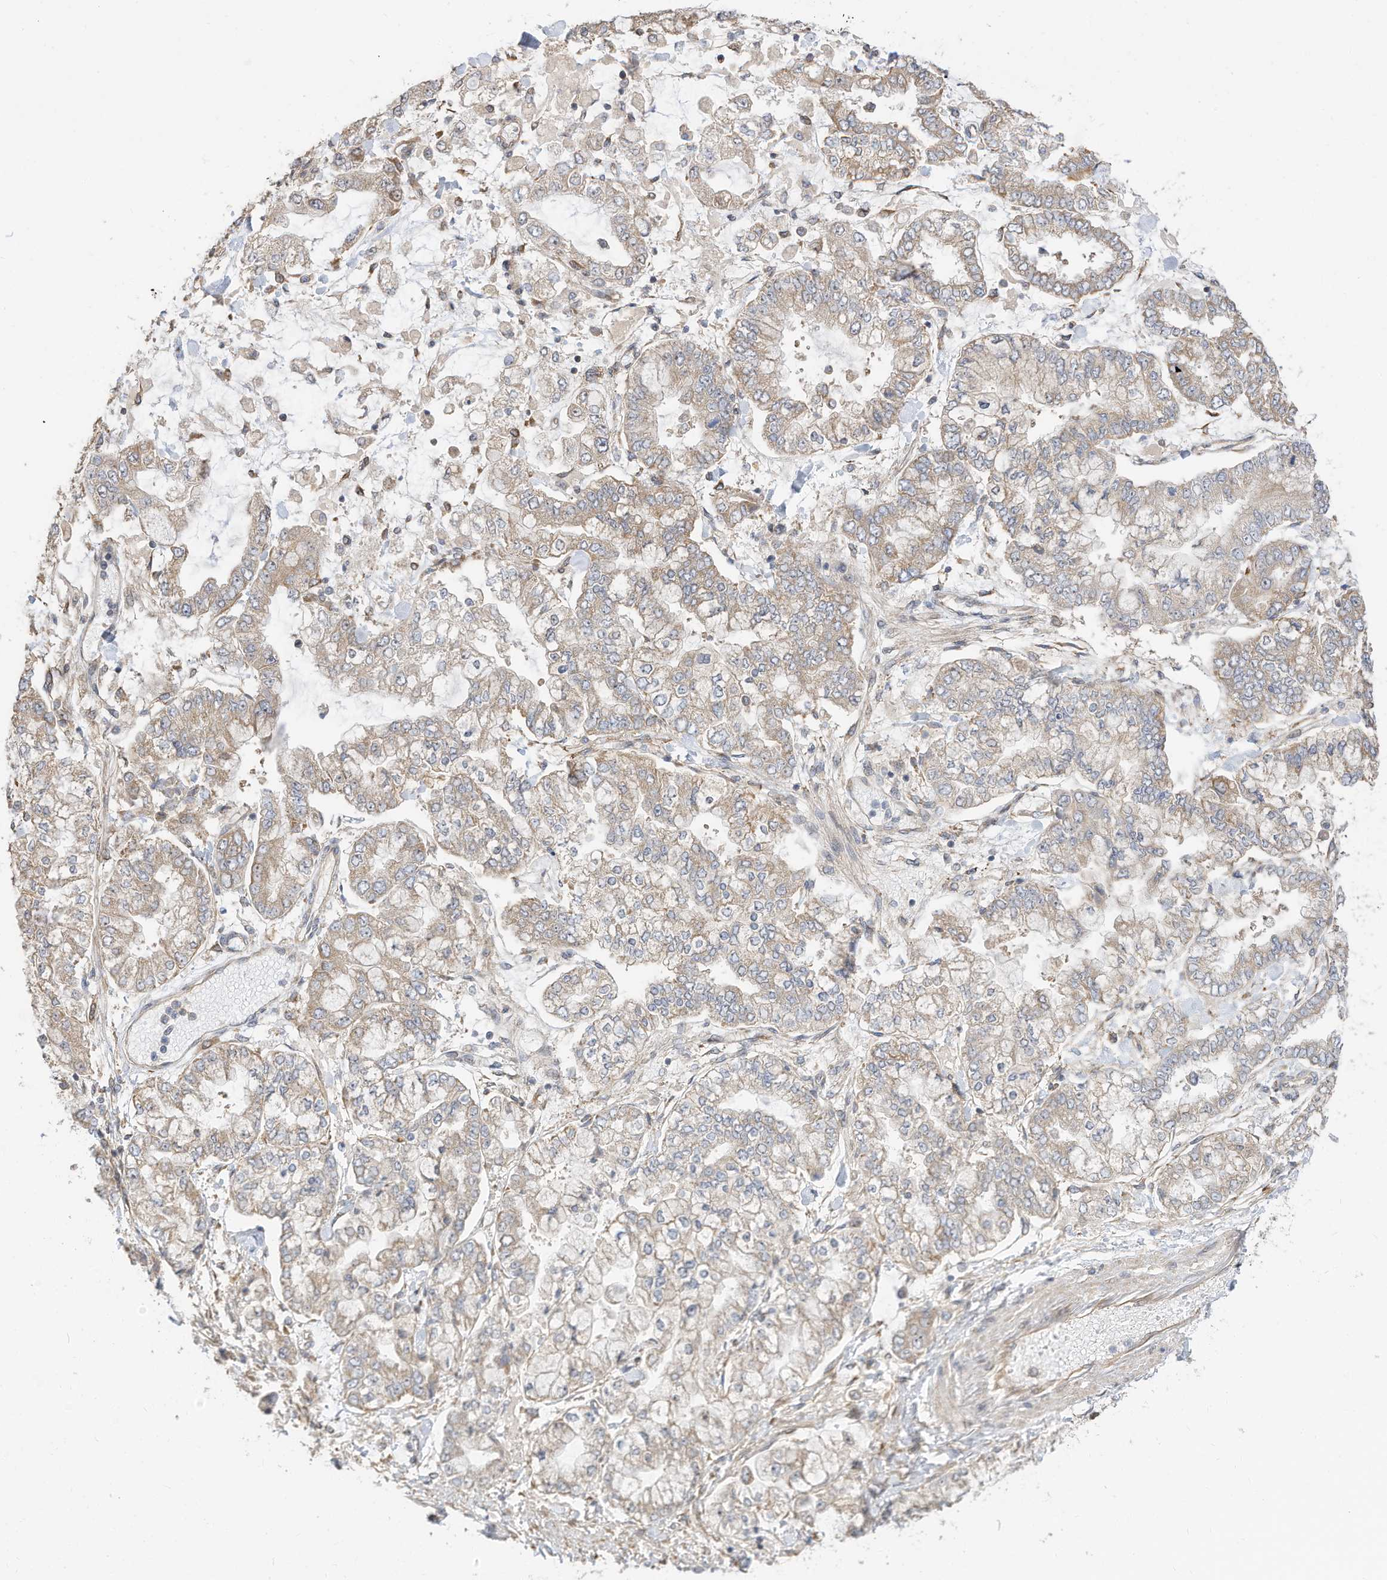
{"staining": {"intensity": "weak", "quantity": "<25%", "location": "cytoplasmic/membranous"}, "tissue": "stomach cancer", "cell_type": "Tumor cells", "image_type": "cancer", "snomed": [{"axis": "morphology", "description": "Normal tissue, NOS"}, {"axis": "morphology", "description": "Adenocarcinoma, NOS"}, {"axis": "topography", "description": "Stomach, upper"}, {"axis": "topography", "description": "Stomach"}], "caption": "Tumor cells are negative for brown protein staining in stomach adenocarcinoma.", "gene": "CAGE1", "patient": {"sex": "male", "age": 76}}